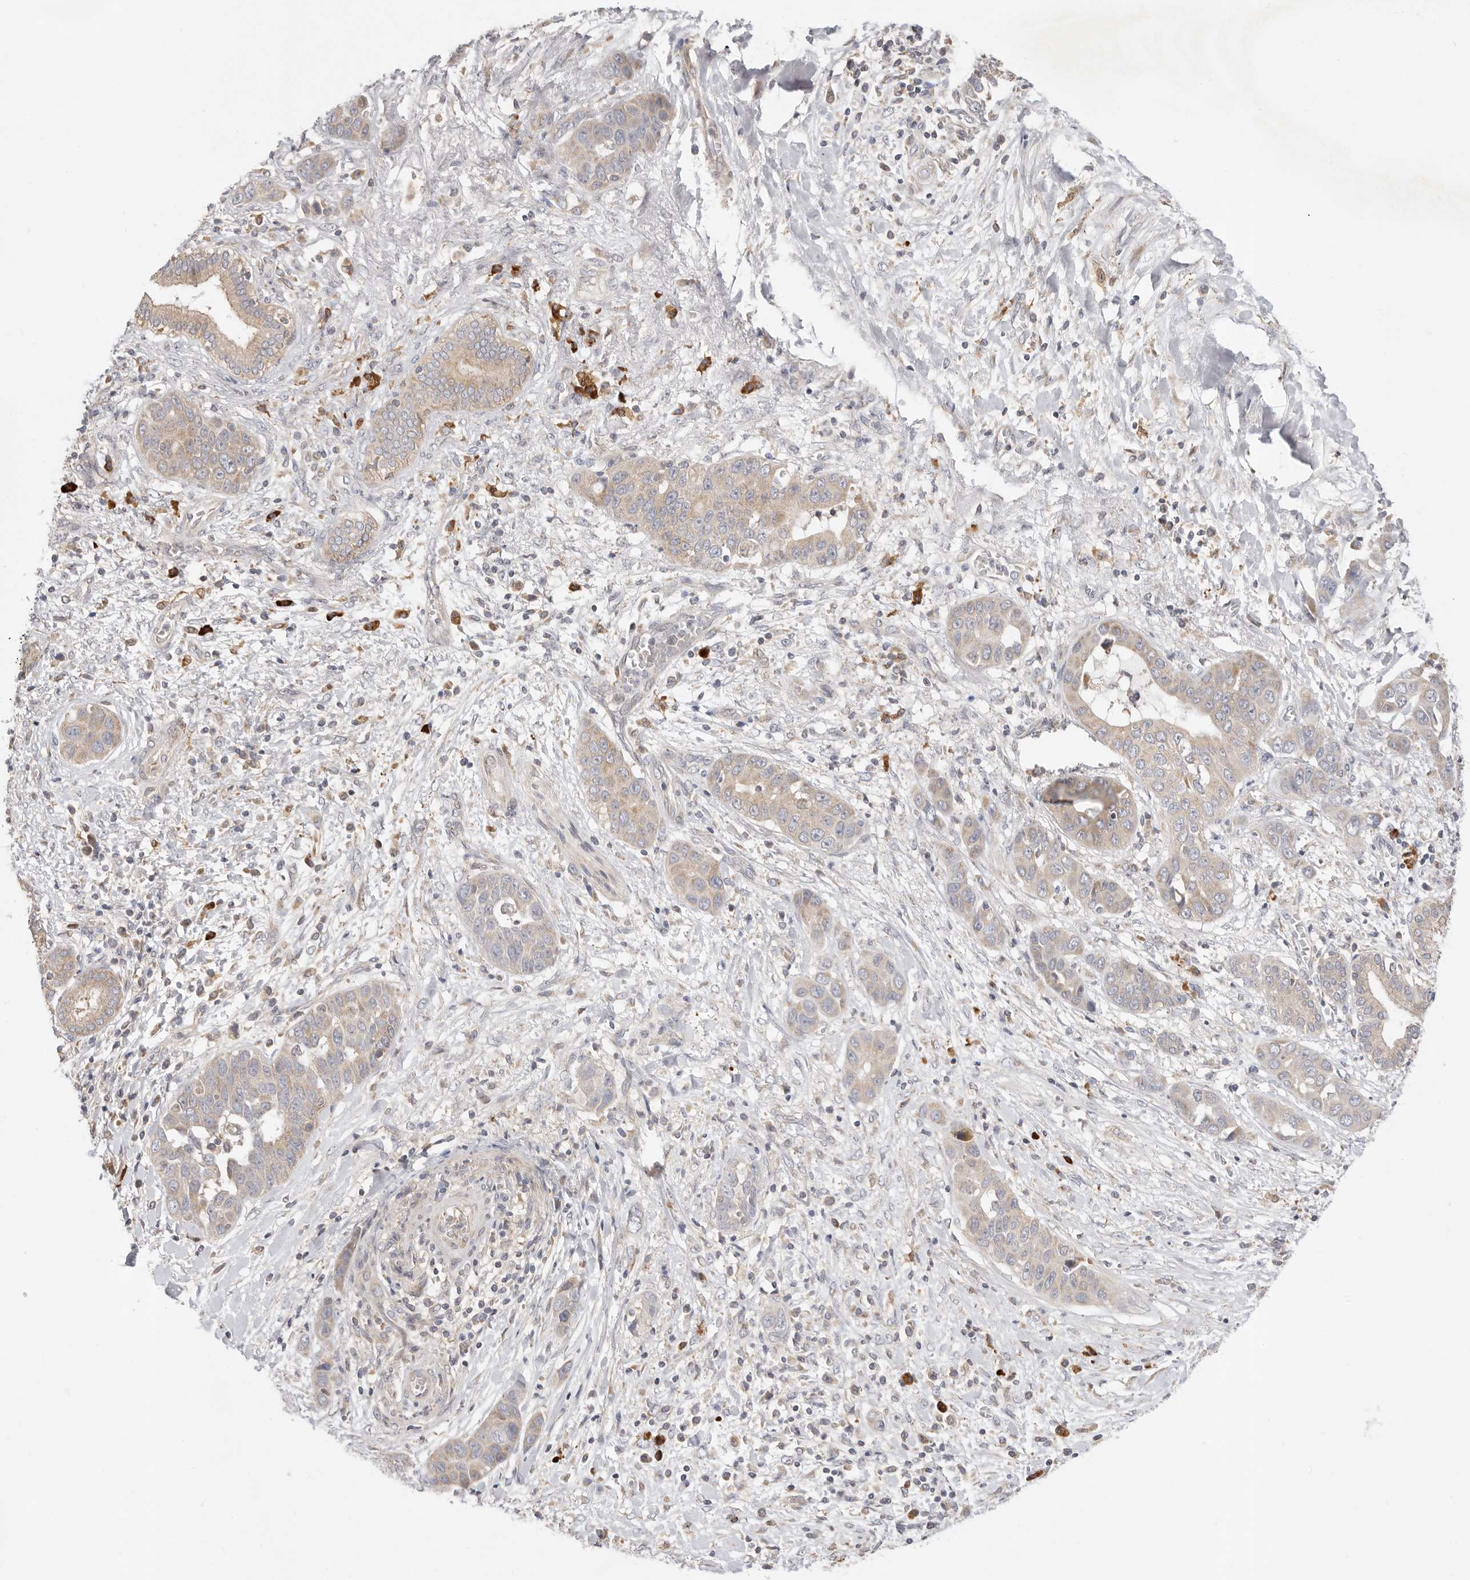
{"staining": {"intensity": "weak", "quantity": "25%-75%", "location": "cytoplasmic/membranous"}, "tissue": "liver cancer", "cell_type": "Tumor cells", "image_type": "cancer", "snomed": [{"axis": "morphology", "description": "Cholangiocarcinoma"}, {"axis": "topography", "description": "Liver"}], "caption": "Immunohistochemical staining of human cholangiocarcinoma (liver) reveals low levels of weak cytoplasmic/membranous protein staining in approximately 25%-75% of tumor cells.", "gene": "USH1C", "patient": {"sex": "female", "age": 52}}